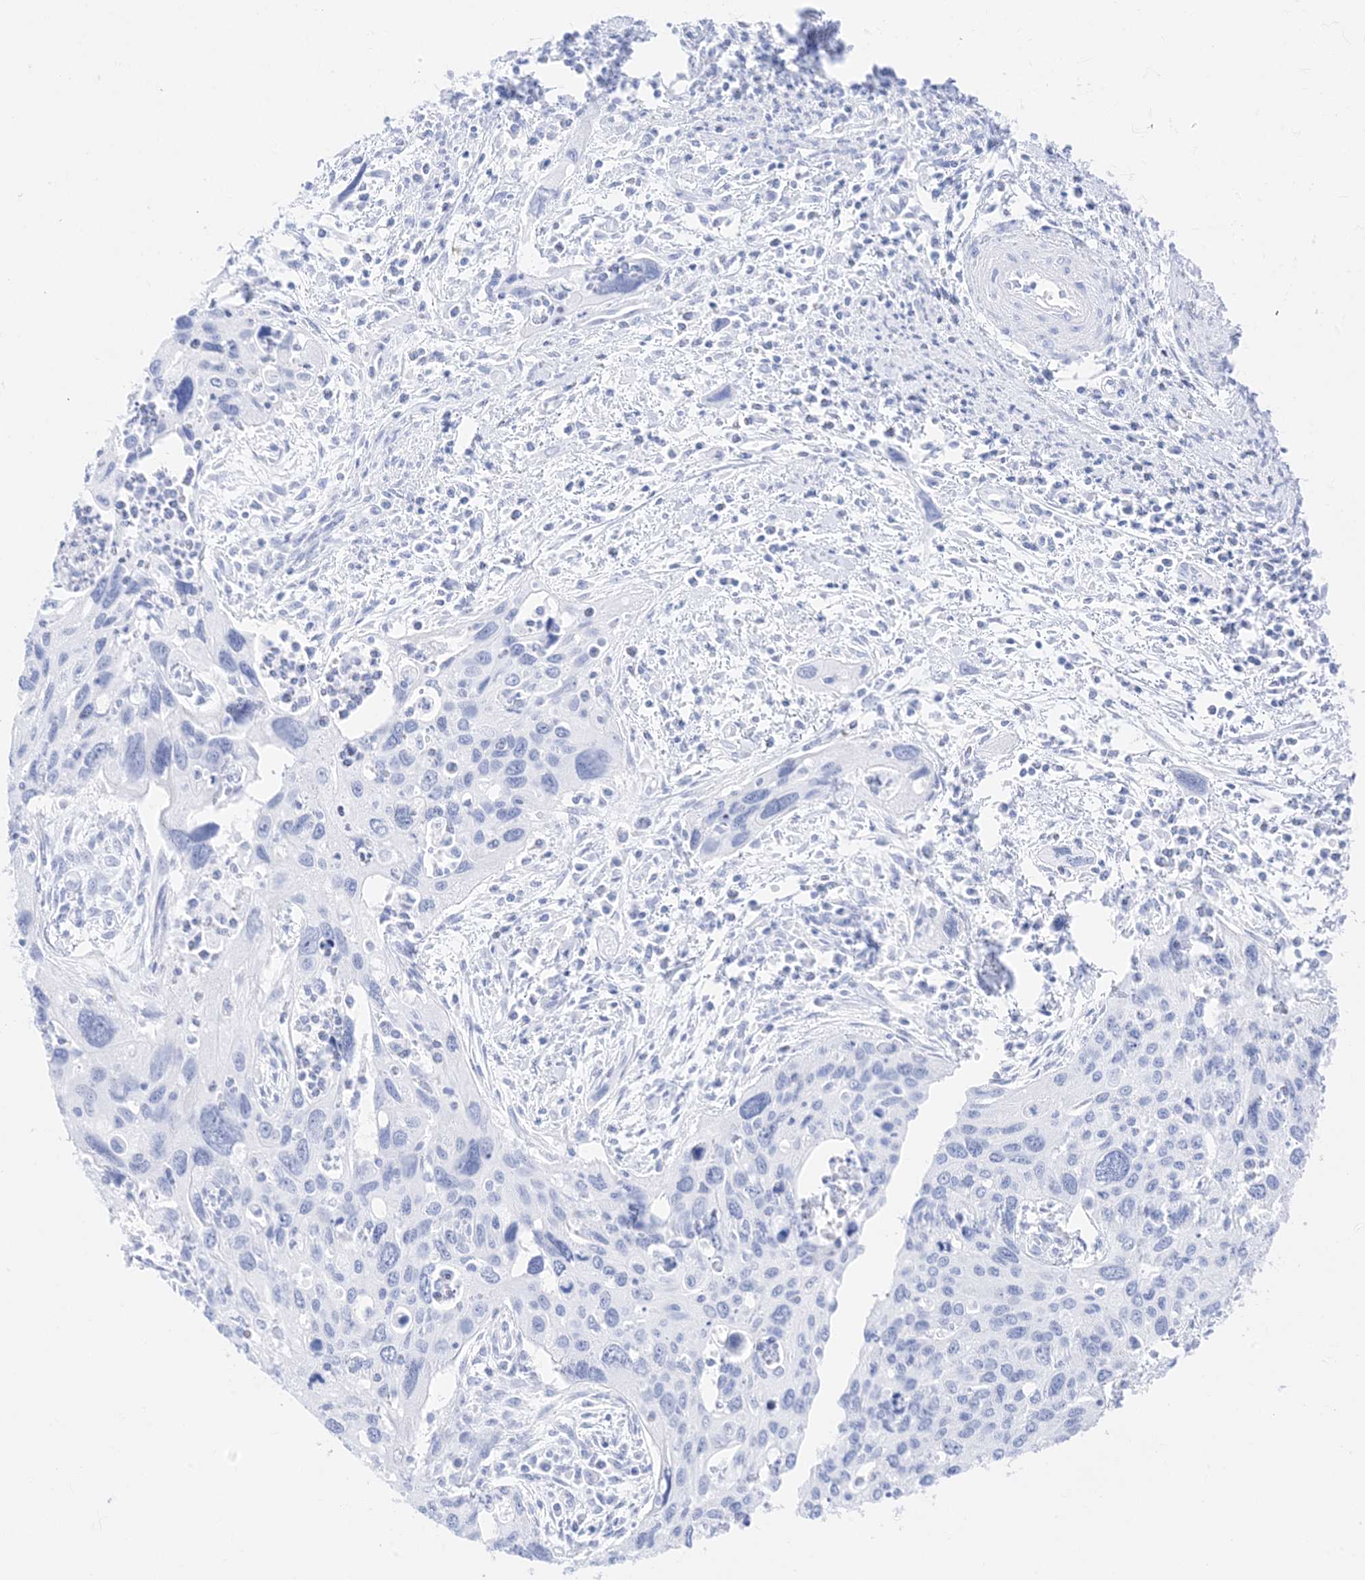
{"staining": {"intensity": "negative", "quantity": "none", "location": "none"}, "tissue": "cervical cancer", "cell_type": "Tumor cells", "image_type": "cancer", "snomed": [{"axis": "morphology", "description": "Squamous cell carcinoma, NOS"}, {"axis": "topography", "description": "Cervix"}], "caption": "A photomicrograph of cervical squamous cell carcinoma stained for a protein reveals no brown staining in tumor cells.", "gene": "MUC17", "patient": {"sex": "female", "age": 55}}